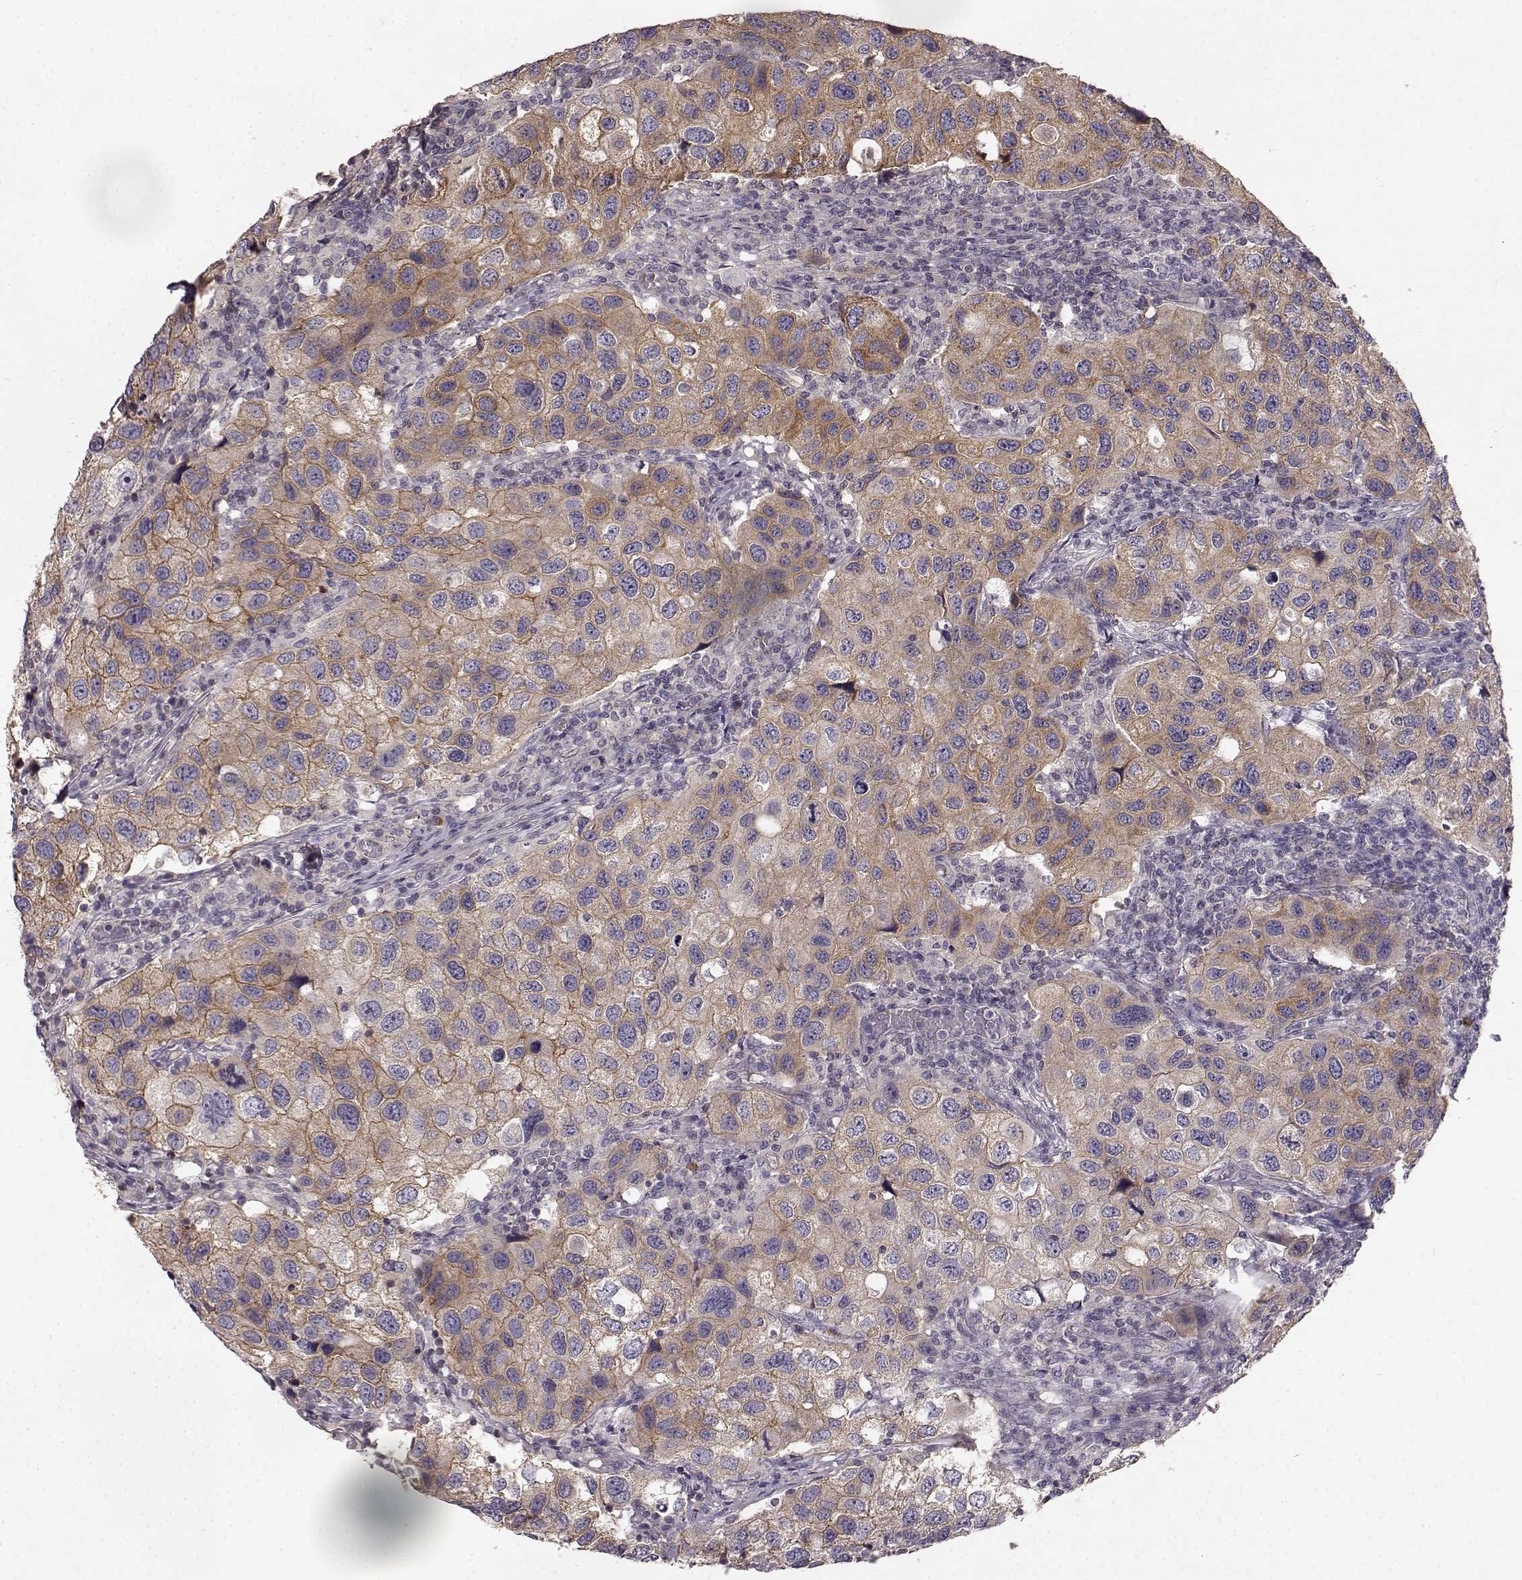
{"staining": {"intensity": "moderate", "quantity": ">75%", "location": "cytoplasmic/membranous"}, "tissue": "urothelial cancer", "cell_type": "Tumor cells", "image_type": "cancer", "snomed": [{"axis": "morphology", "description": "Urothelial carcinoma, High grade"}, {"axis": "topography", "description": "Urinary bladder"}], "caption": "Immunohistochemistry (IHC) image of neoplastic tissue: human high-grade urothelial carcinoma stained using immunohistochemistry exhibits medium levels of moderate protein expression localized specifically in the cytoplasmic/membranous of tumor cells, appearing as a cytoplasmic/membranous brown color.", "gene": "ERBB3", "patient": {"sex": "male", "age": 79}}